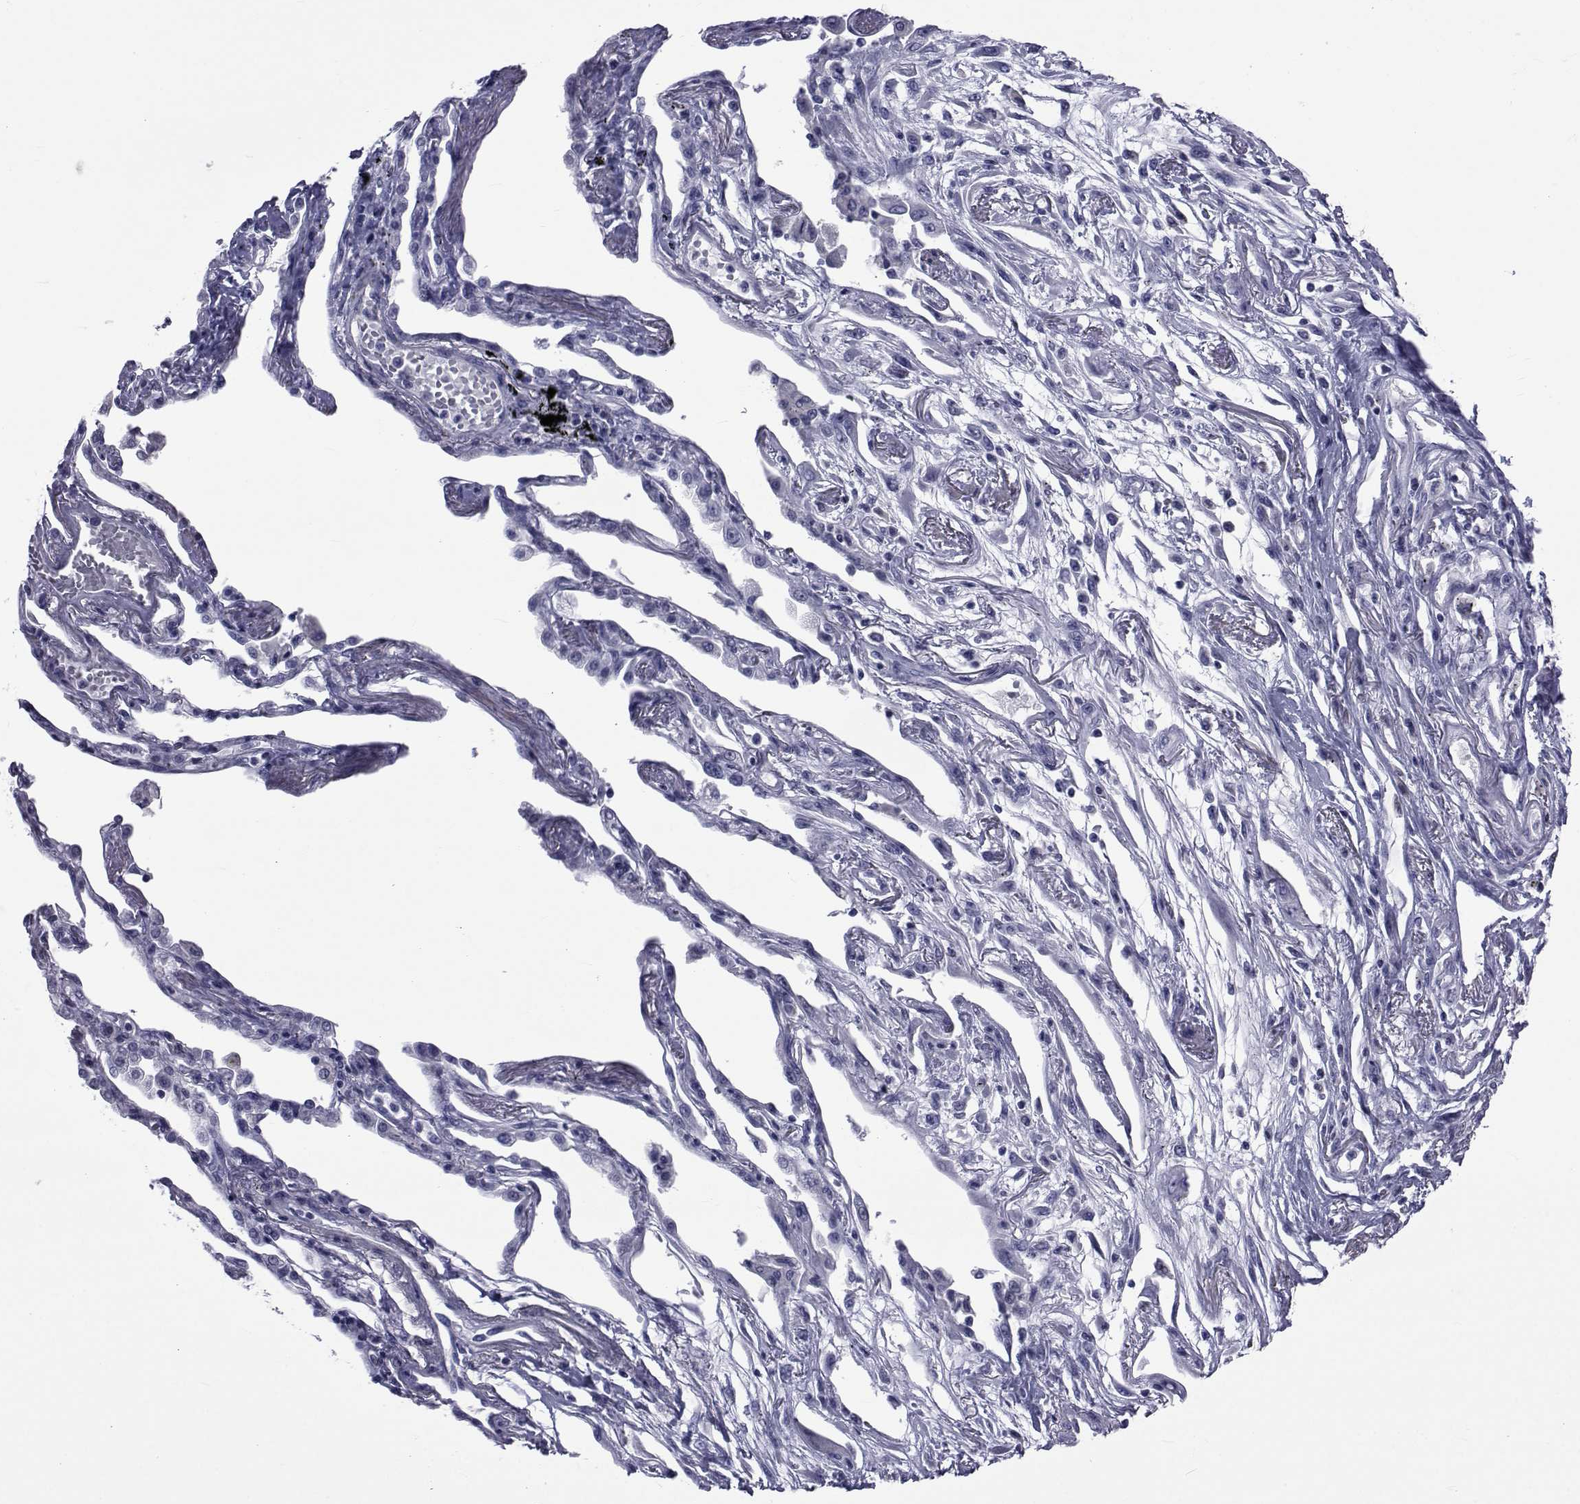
{"staining": {"intensity": "negative", "quantity": "none", "location": "none"}, "tissue": "lung cancer", "cell_type": "Tumor cells", "image_type": "cancer", "snomed": [{"axis": "morphology", "description": "Squamous cell carcinoma, NOS"}, {"axis": "topography", "description": "Lung"}], "caption": "Immunohistochemistry (IHC) image of lung cancer (squamous cell carcinoma) stained for a protein (brown), which demonstrates no positivity in tumor cells.", "gene": "GKAP1", "patient": {"sex": "male", "age": 73}}